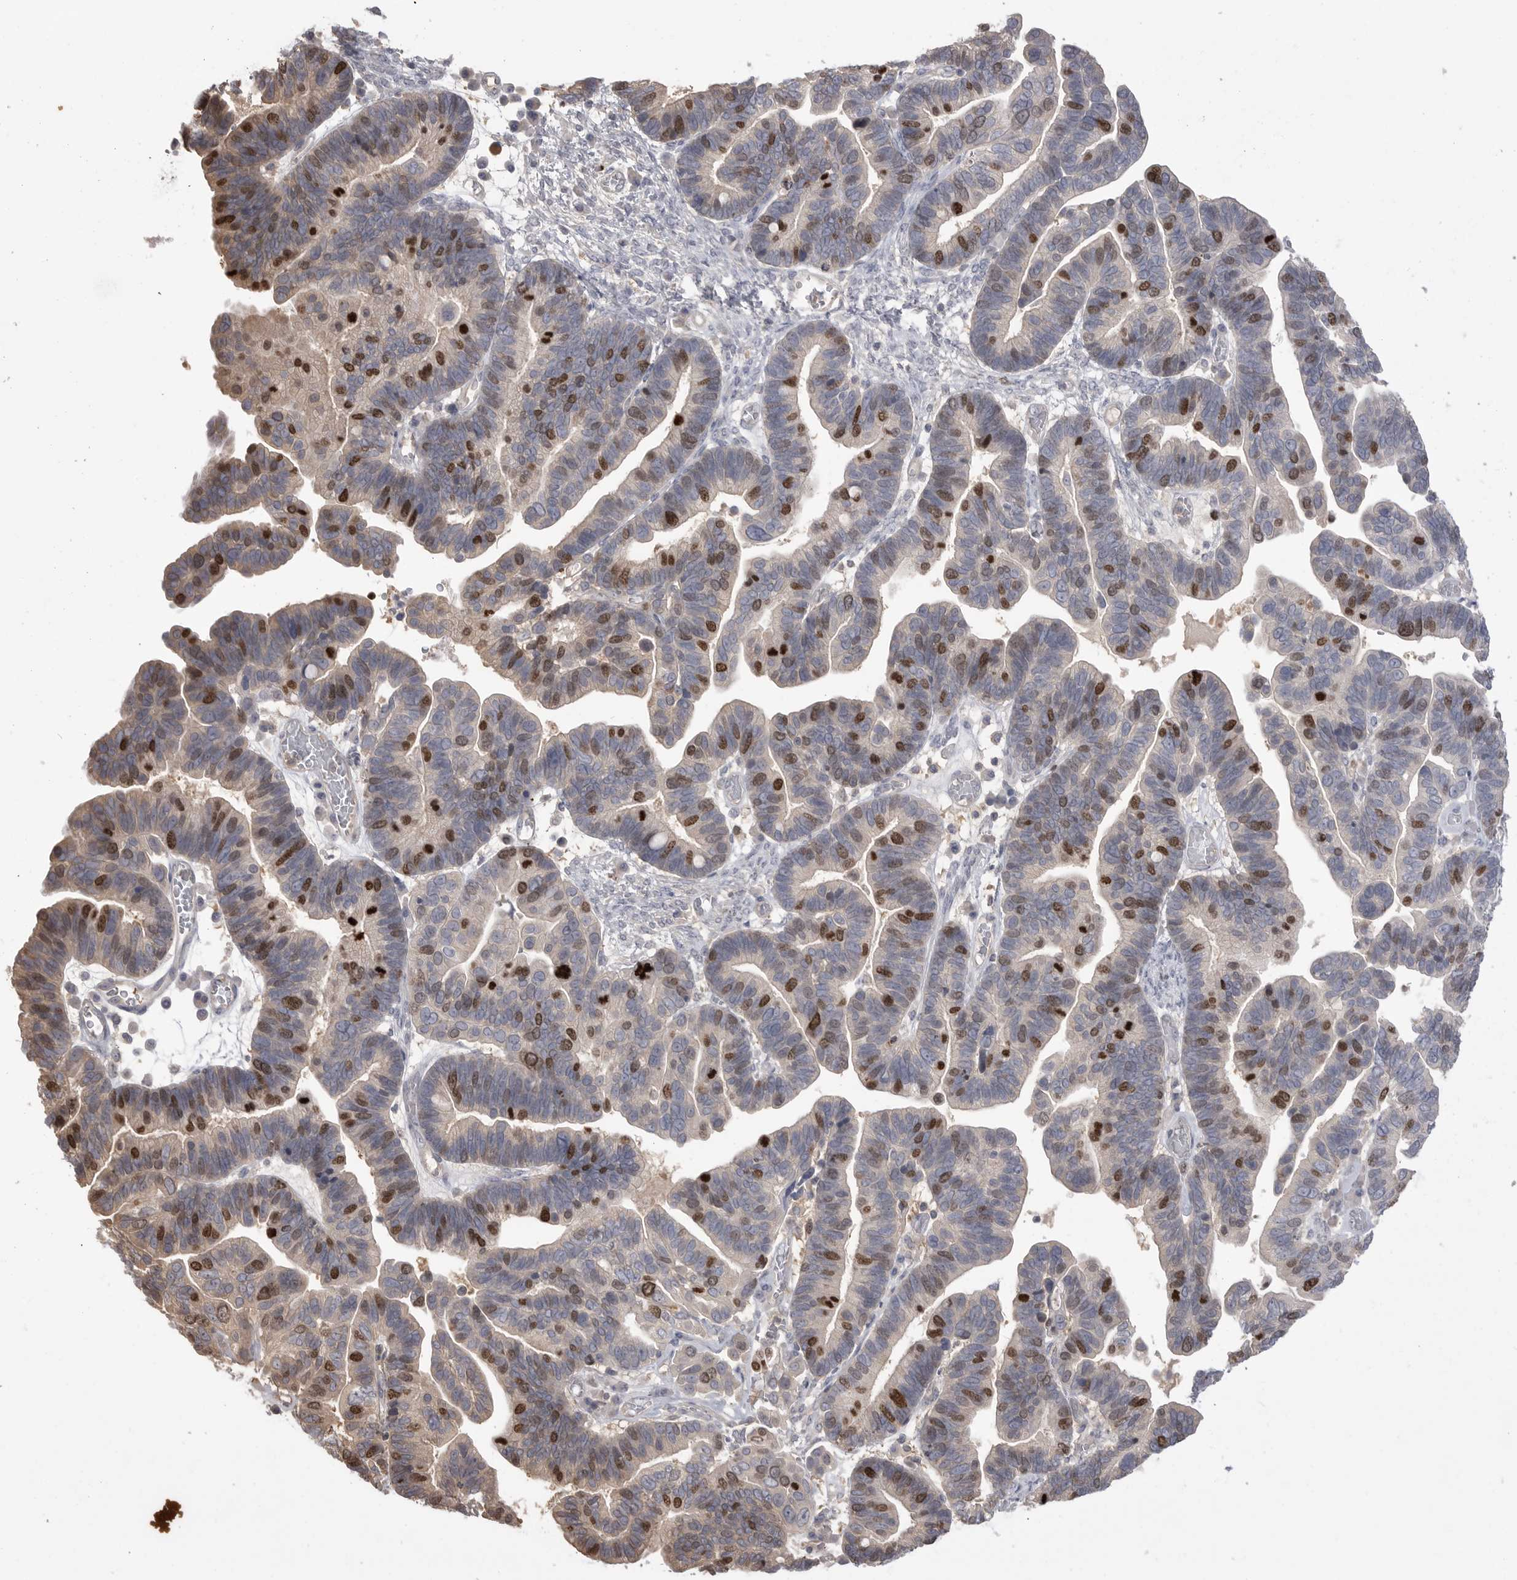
{"staining": {"intensity": "strong", "quantity": "25%-75%", "location": "nuclear"}, "tissue": "ovarian cancer", "cell_type": "Tumor cells", "image_type": "cancer", "snomed": [{"axis": "morphology", "description": "Cystadenocarcinoma, serous, NOS"}, {"axis": "topography", "description": "Ovary"}], "caption": "Immunohistochemistry (IHC) image of neoplastic tissue: ovarian cancer (serous cystadenocarcinoma) stained using immunohistochemistry (IHC) shows high levels of strong protein expression localized specifically in the nuclear of tumor cells, appearing as a nuclear brown color.", "gene": "TOP2A", "patient": {"sex": "female", "age": 56}}